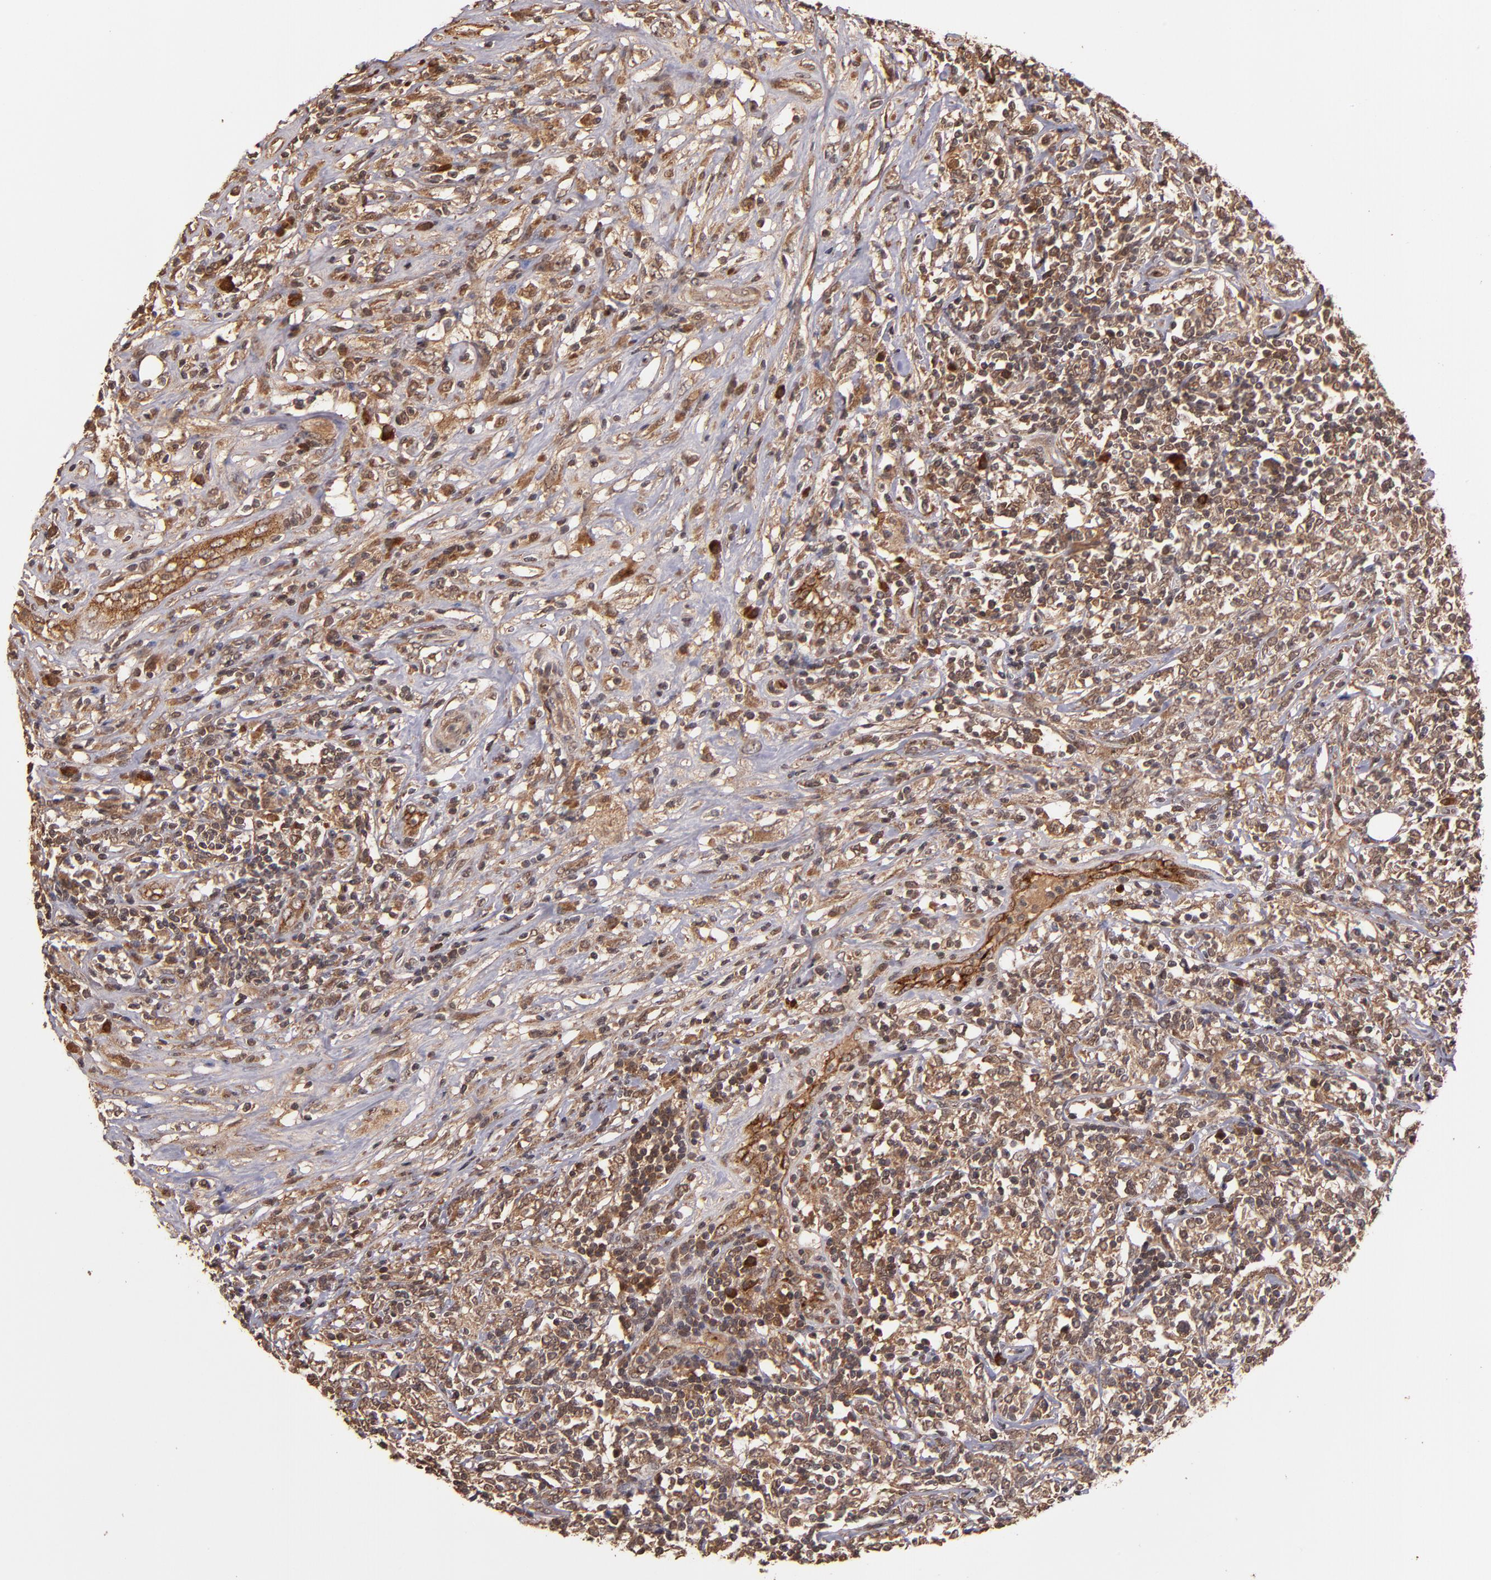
{"staining": {"intensity": "moderate", "quantity": ">75%", "location": "cytoplasmic/membranous"}, "tissue": "lymphoma", "cell_type": "Tumor cells", "image_type": "cancer", "snomed": [{"axis": "morphology", "description": "Malignant lymphoma, non-Hodgkin's type, High grade"}, {"axis": "topography", "description": "Lymph node"}], "caption": "A brown stain labels moderate cytoplasmic/membranous positivity of a protein in malignant lymphoma, non-Hodgkin's type (high-grade) tumor cells.", "gene": "RIOK3", "patient": {"sex": "female", "age": 84}}